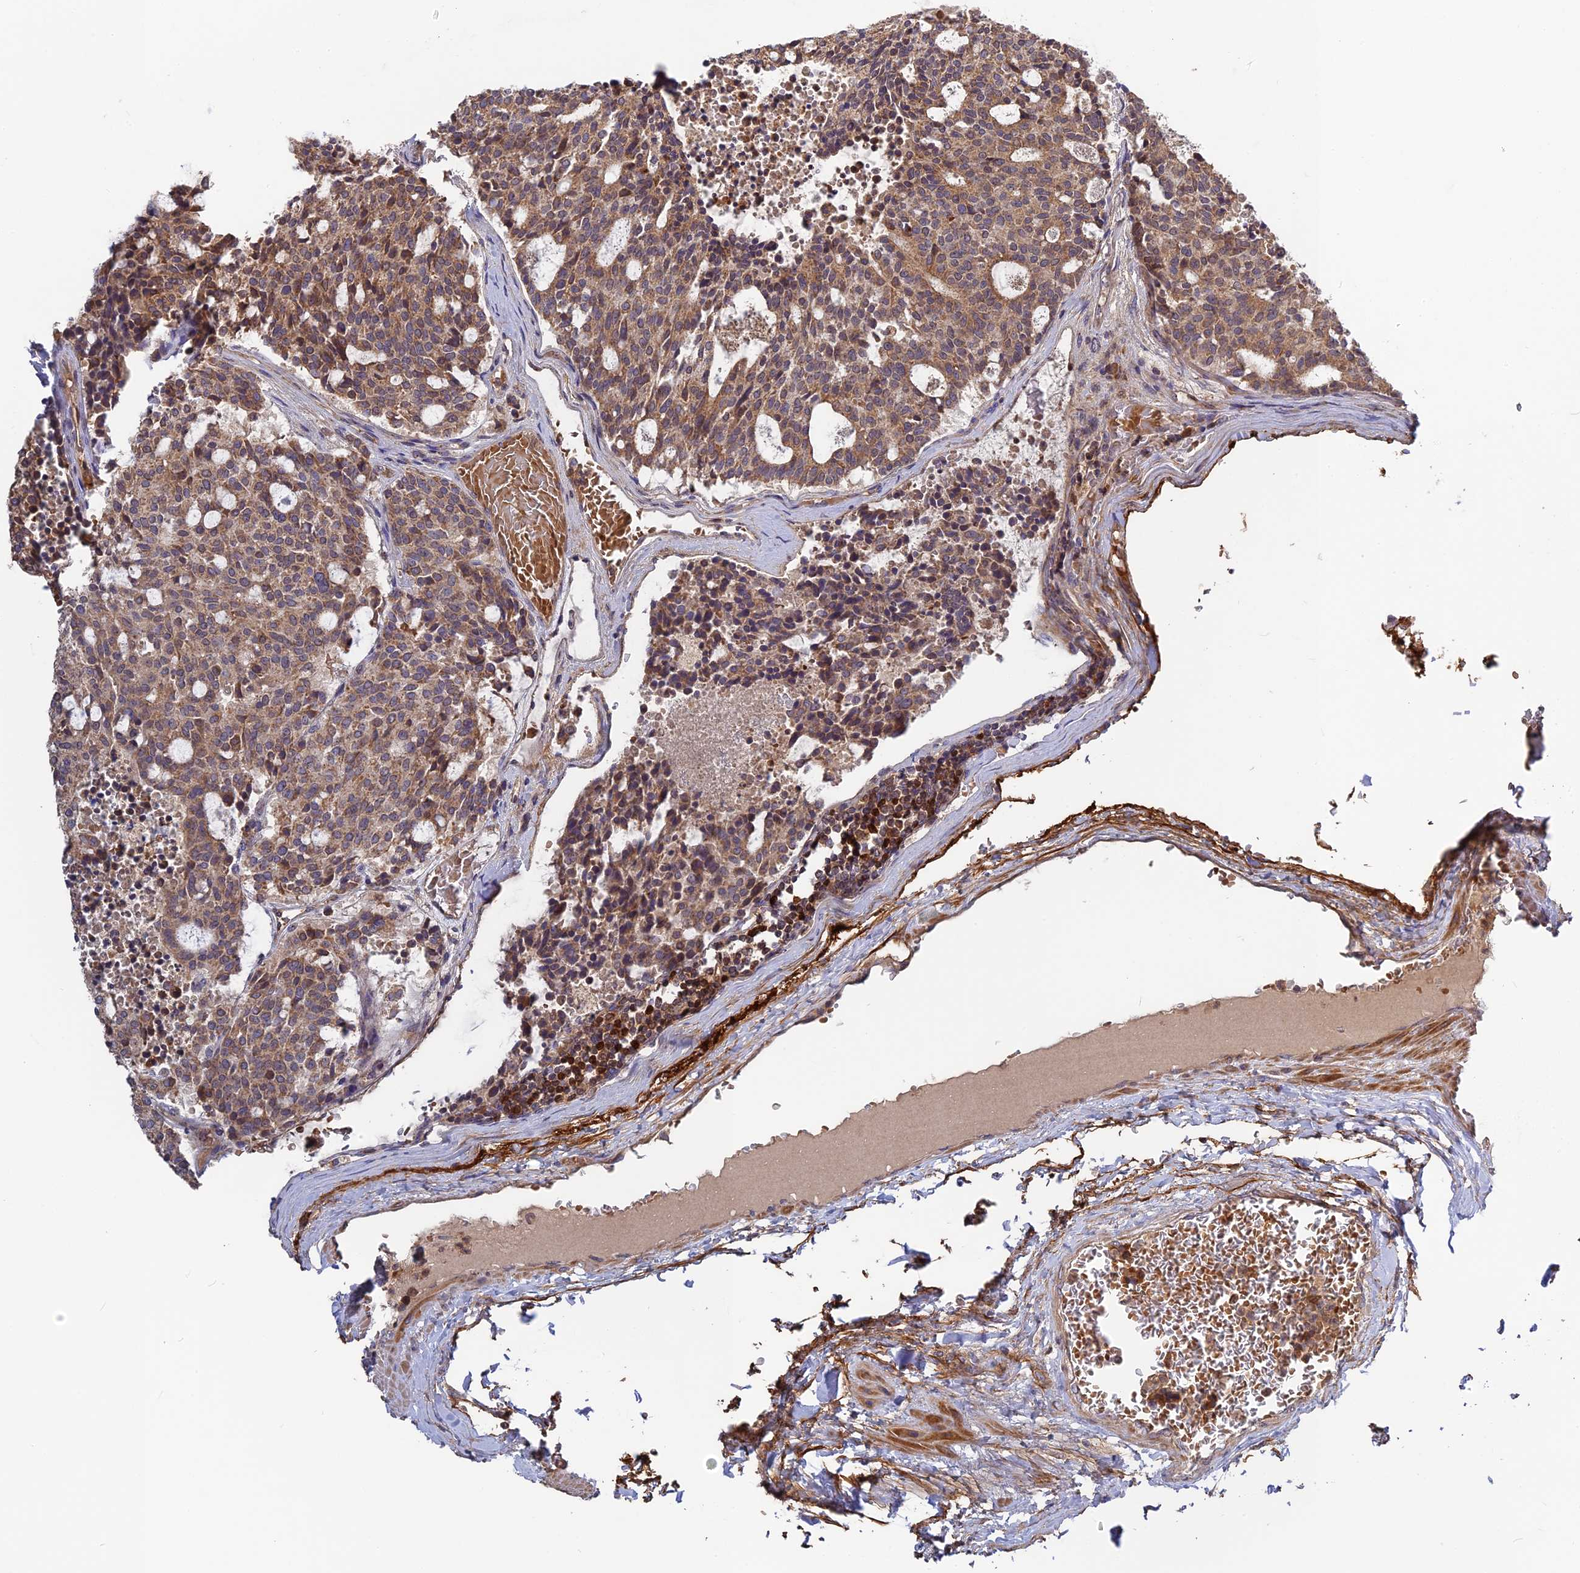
{"staining": {"intensity": "moderate", "quantity": ">75%", "location": "cytoplasmic/membranous"}, "tissue": "carcinoid", "cell_type": "Tumor cells", "image_type": "cancer", "snomed": [{"axis": "morphology", "description": "Carcinoid, malignant, NOS"}, {"axis": "topography", "description": "Pancreas"}], "caption": "Immunohistochemical staining of carcinoid demonstrates moderate cytoplasmic/membranous protein positivity in approximately >75% of tumor cells.", "gene": "RPIA", "patient": {"sex": "female", "age": 54}}